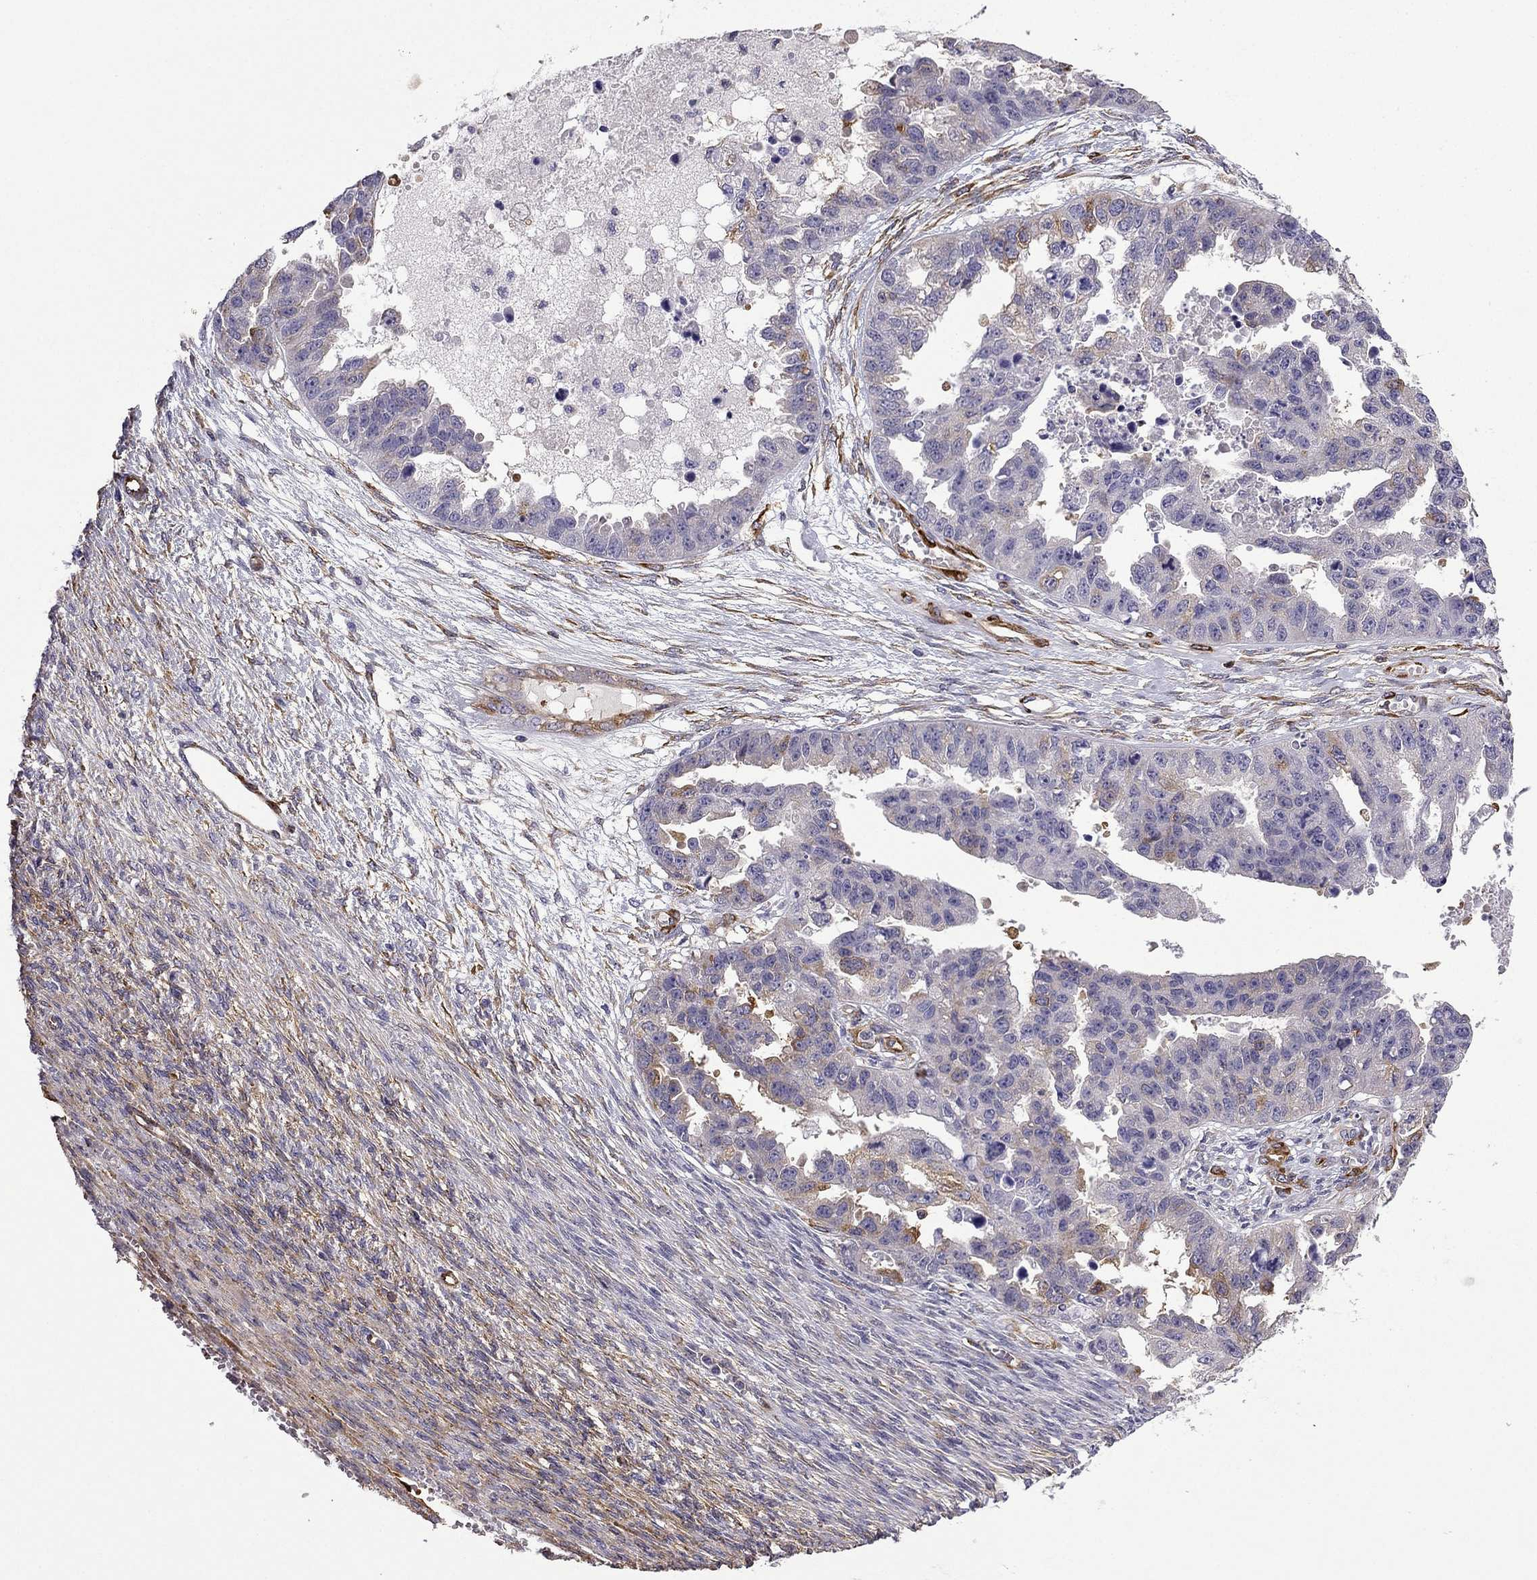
{"staining": {"intensity": "moderate", "quantity": "<25%", "location": "cytoplasmic/membranous"}, "tissue": "ovarian cancer", "cell_type": "Tumor cells", "image_type": "cancer", "snomed": [{"axis": "morphology", "description": "Cystadenocarcinoma, serous, NOS"}, {"axis": "topography", "description": "Ovary"}], "caption": "Serous cystadenocarcinoma (ovarian) stained for a protein (brown) displays moderate cytoplasmic/membranous positive positivity in about <25% of tumor cells.", "gene": "MAP4", "patient": {"sex": "female", "age": 58}}